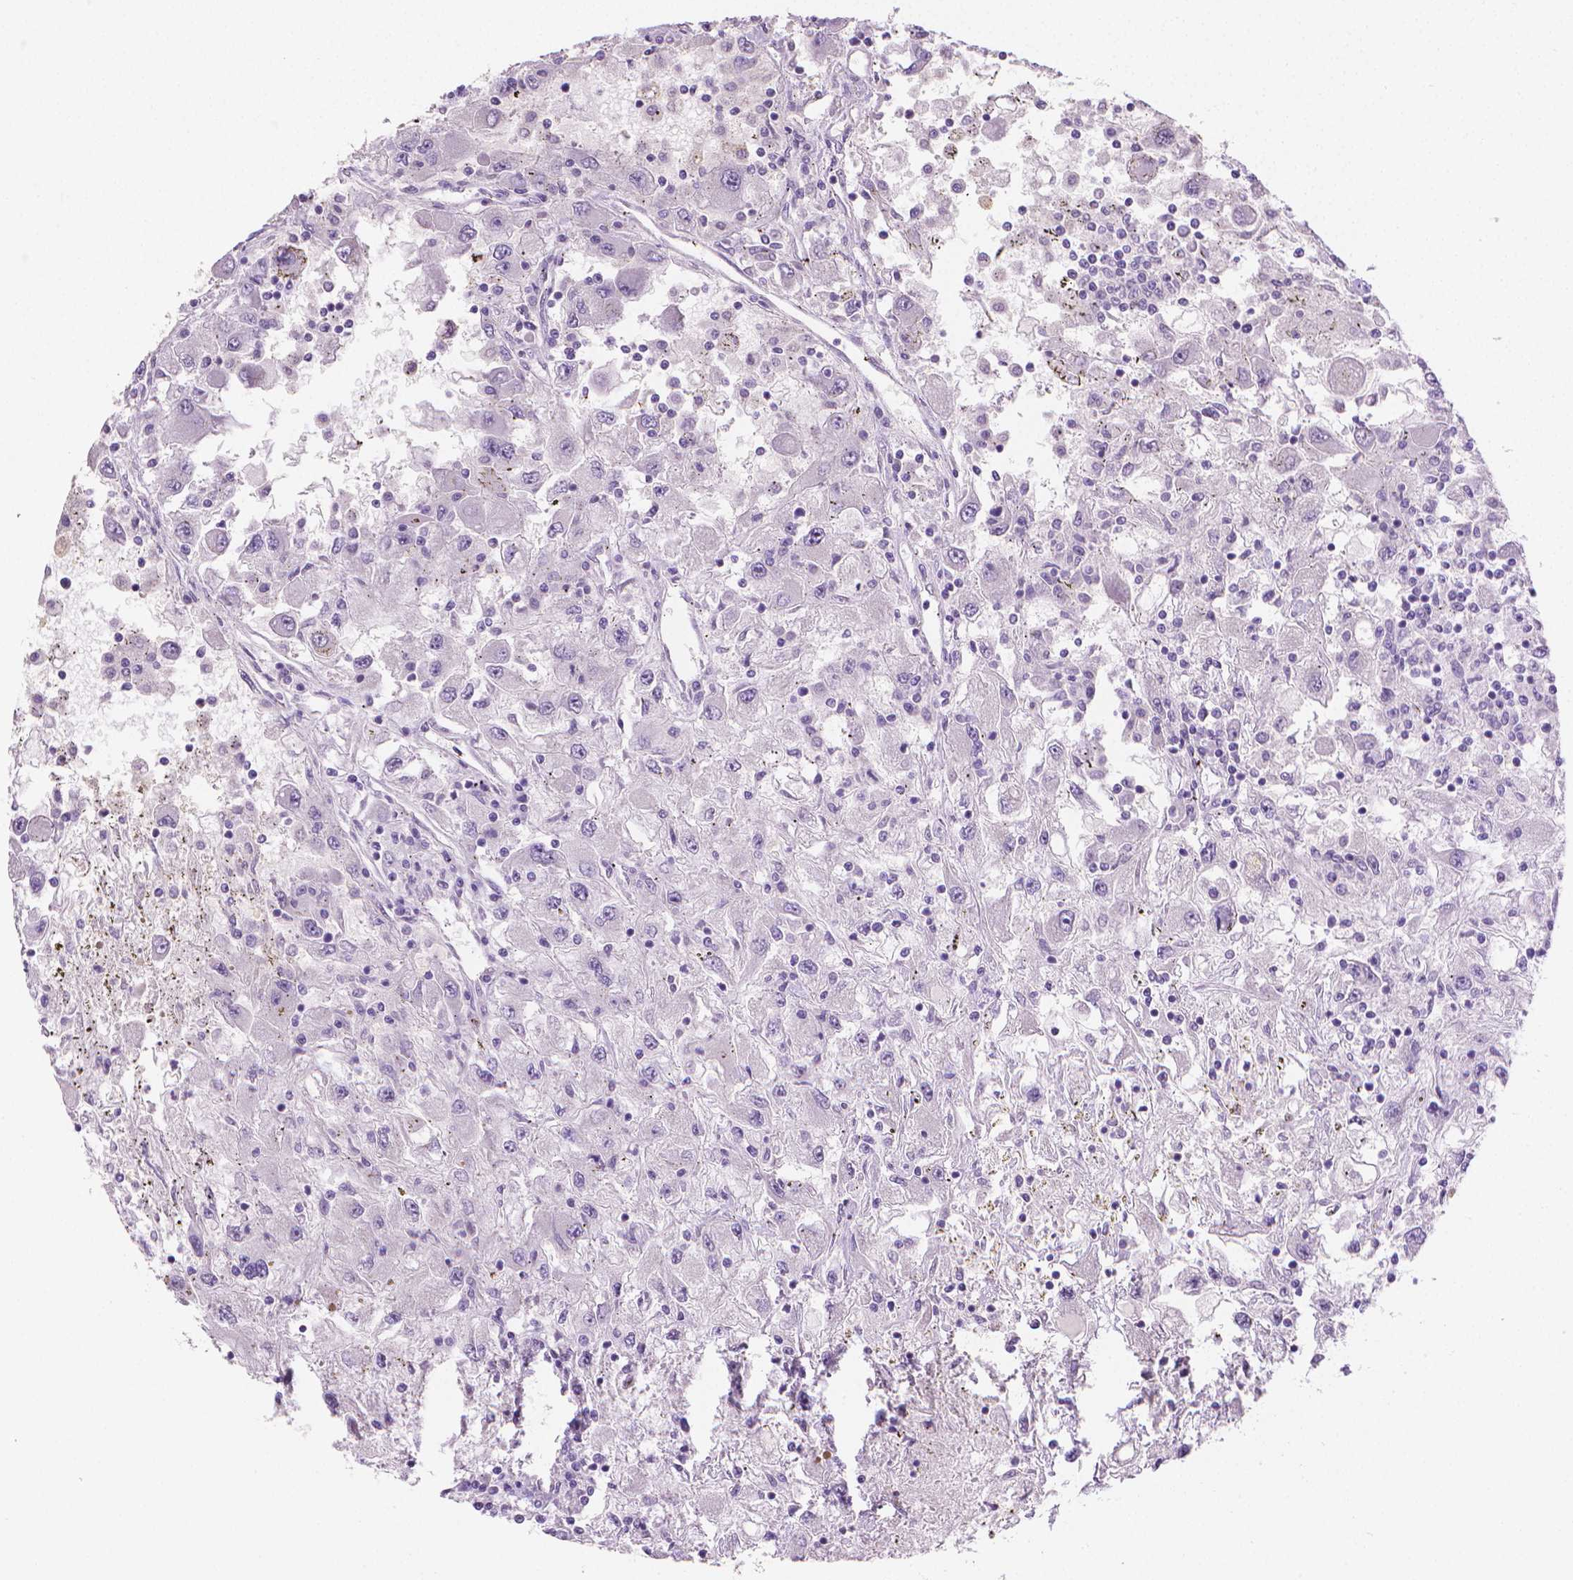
{"staining": {"intensity": "negative", "quantity": "none", "location": "none"}, "tissue": "renal cancer", "cell_type": "Tumor cells", "image_type": "cancer", "snomed": [{"axis": "morphology", "description": "Adenocarcinoma, NOS"}, {"axis": "topography", "description": "Kidney"}], "caption": "There is no significant expression in tumor cells of renal adenocarcinoma.", "gene": "TNNI2", "patient": {"sex": "female", "age": 67}}